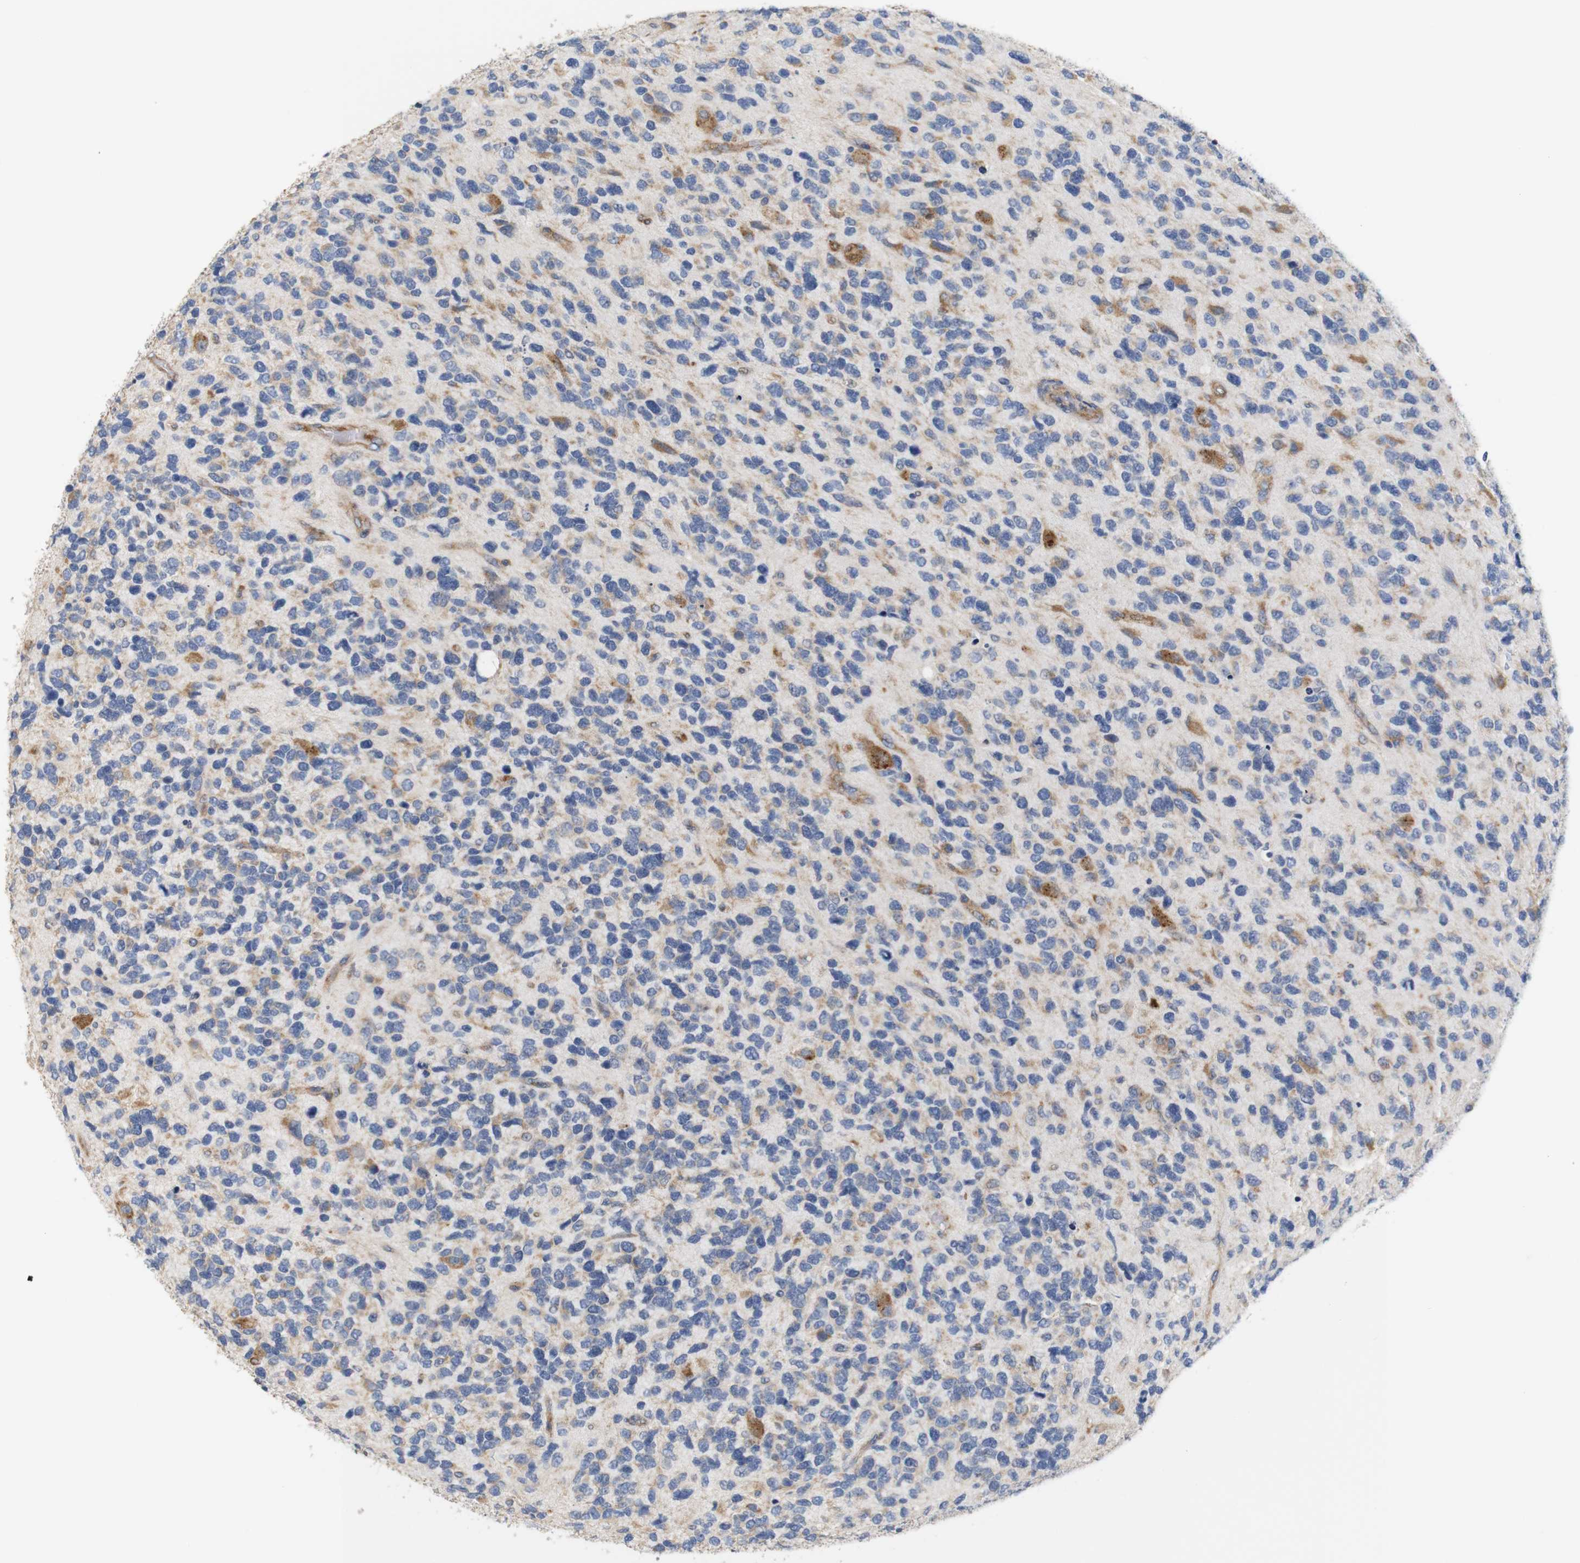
{"staining": {"intensity": "moderate", "quantity": "<25%", "location": "cytoplasmic/membranous"}, "tissue": "glioma", "cell_type": "Tumor cells", "image_type": "cancer", "snomed": [{"axis": "morphology", "description": "Glioma, malignant, High grade"}, {"axis": "topography", "description": "Brain"}], "caption": "Immunohistochemistry (DAB (3,3'-diaminobenzidine)) staining of human malignant glioma (high-grade) reveals moderate cytoplasmic/membranous protein expression in approximately <25% of tumor cells.", "gene": "TRIM5", "patient": {"sex": "female", "age": 58}}